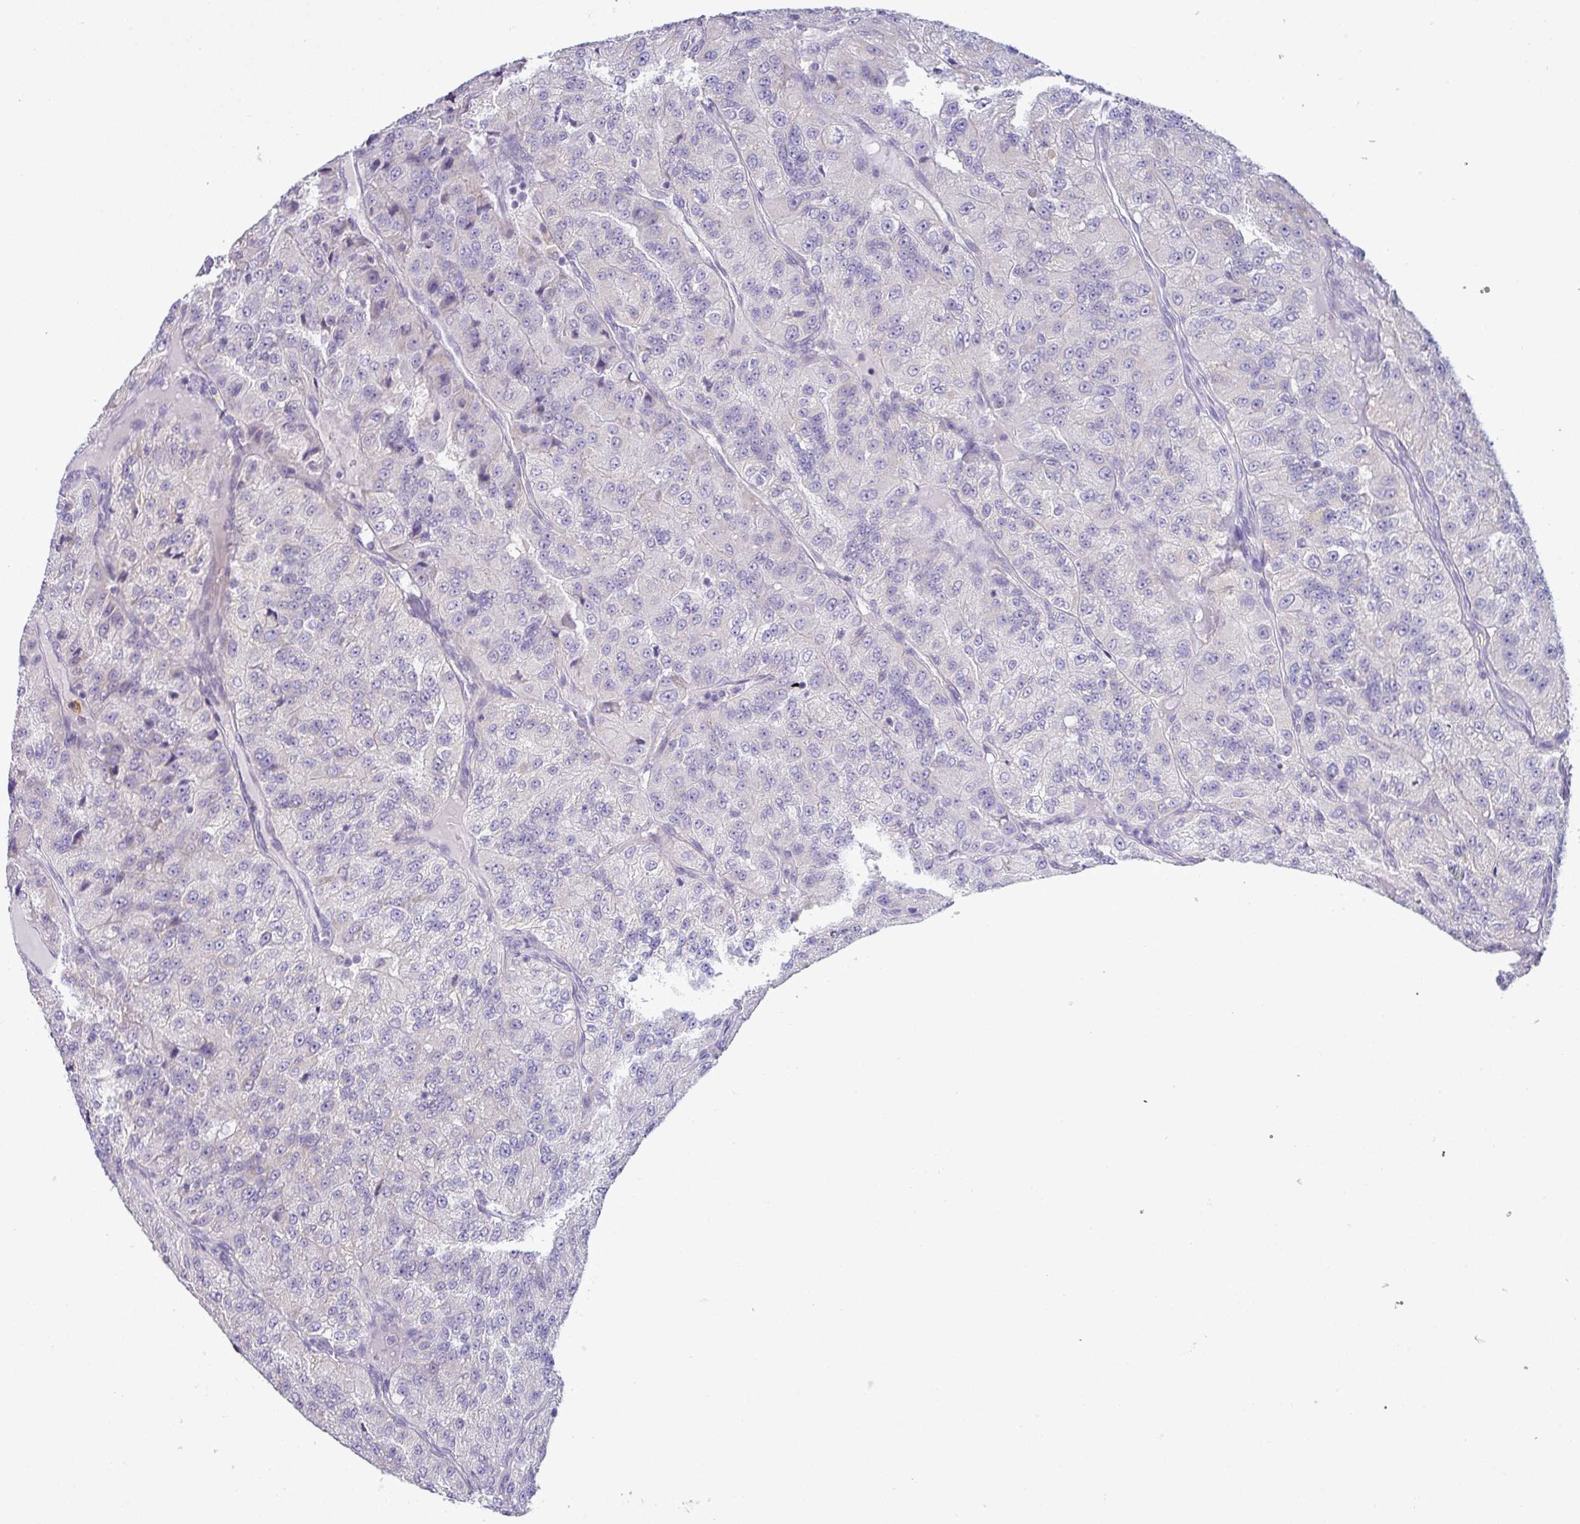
{"staining": {"intensity": "negative", "quantity": "none", "location": "none"}, "tissue": "renal cancer", "cell_type": "Tumor cells", "image_type": "cancer", "snomed": [{"axis": "morphology", "description": "Adenocarcinoma, NOS"}, {"axis": "topography", "description": "Kidney"}], "caption": "DAB immunohistochemical staining of adenocarcinoma (renal) exhibits no significant expression in tumor cells.", "gene": "HBEGF", "patient": {"sex": "female", "age": 63}}